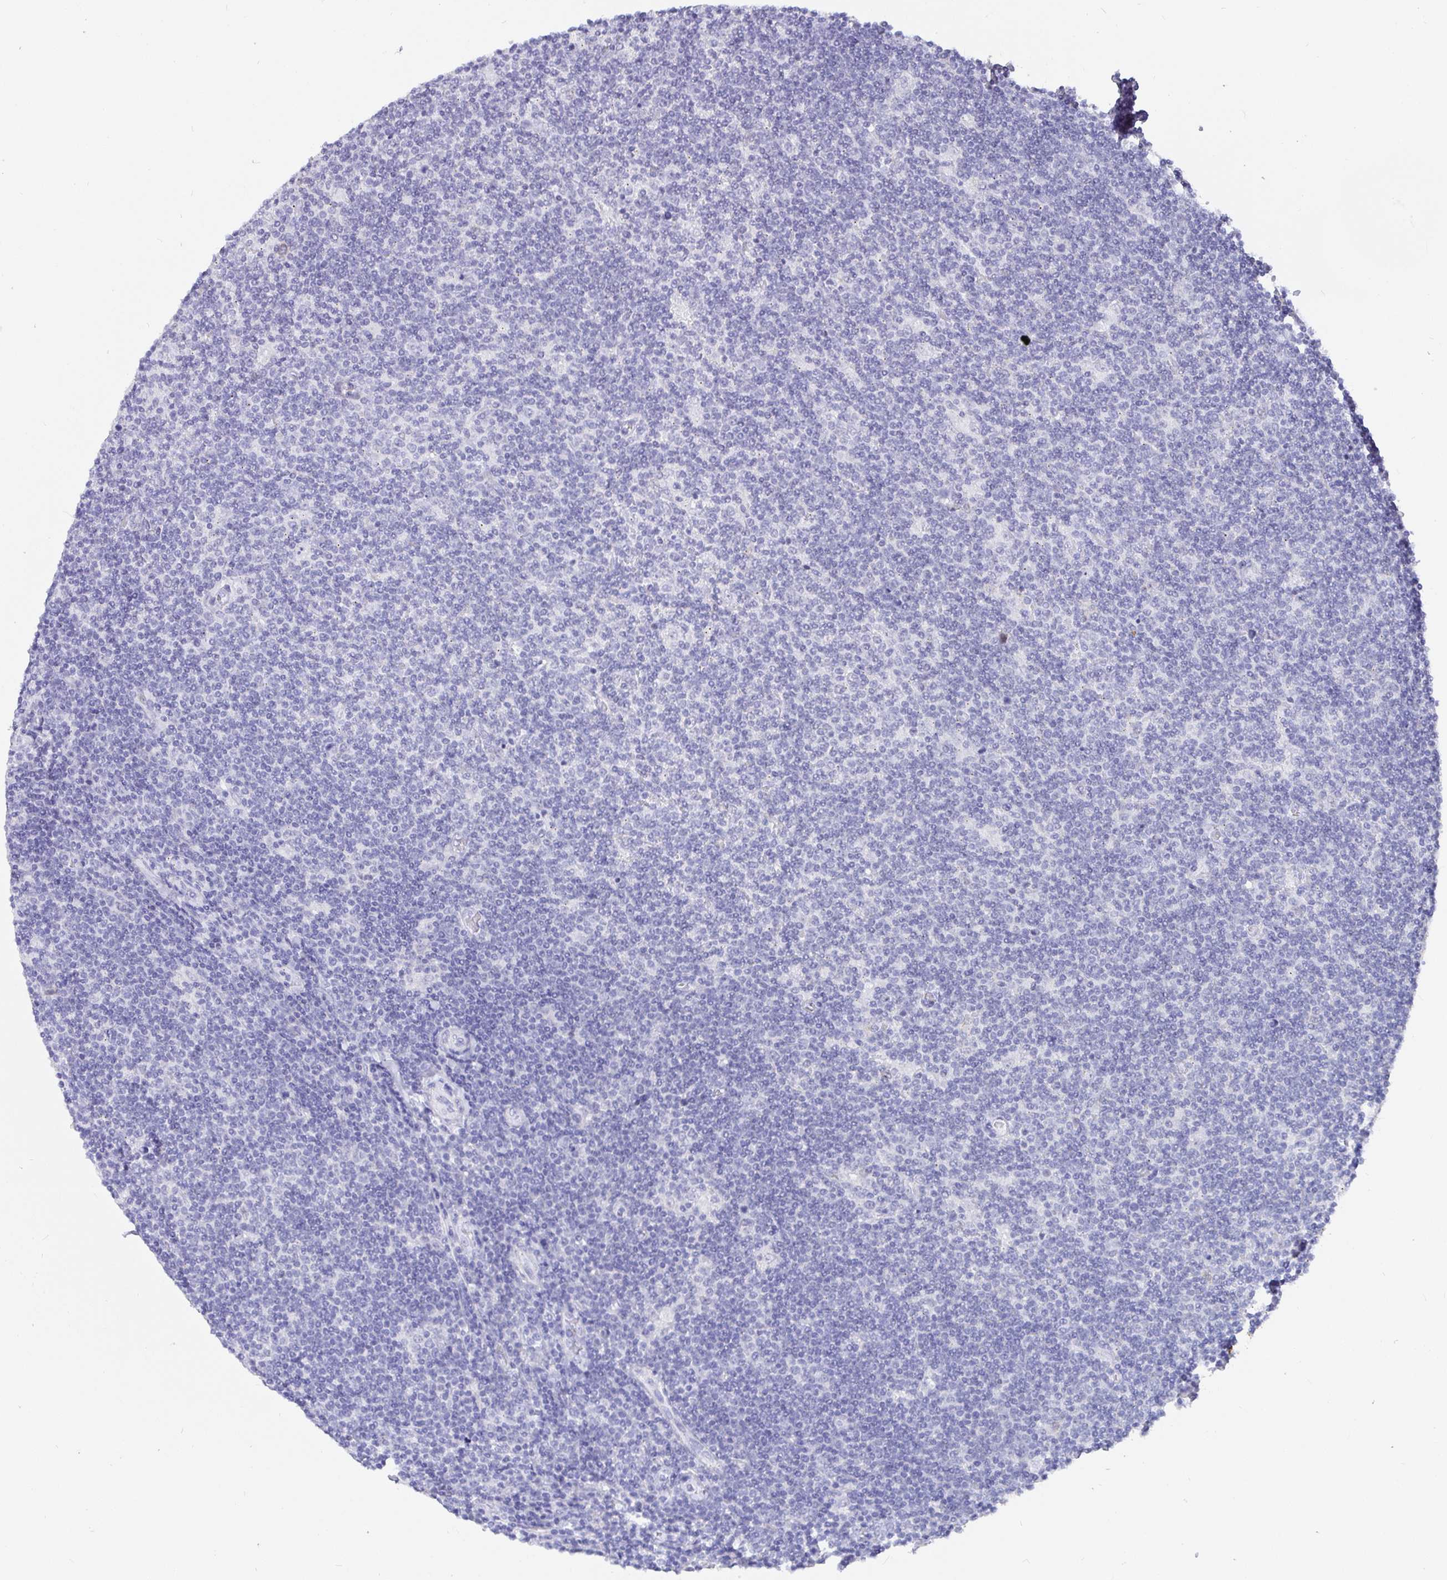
{"staining": {"intensity": "negative", "quantity": "none", "location": "none"}, "tissue": "lymphoma", "cell_type": "Tumor cells", "image_type": "cancer", "snomed": [{"axis": "morphology", "description": "Hodgkin's disease, NOS"}, {"axis": "topography", "description": "Lymph node"}], "caption": "IHC image of neoplastic tissue: Hodgkin's disease stained with DAB (3,3'-diaminobenzidine) shows no significant protein expression in tumor cells.", "gene": "EZHIP", "patient": {"sex": "male", "age": 40}}